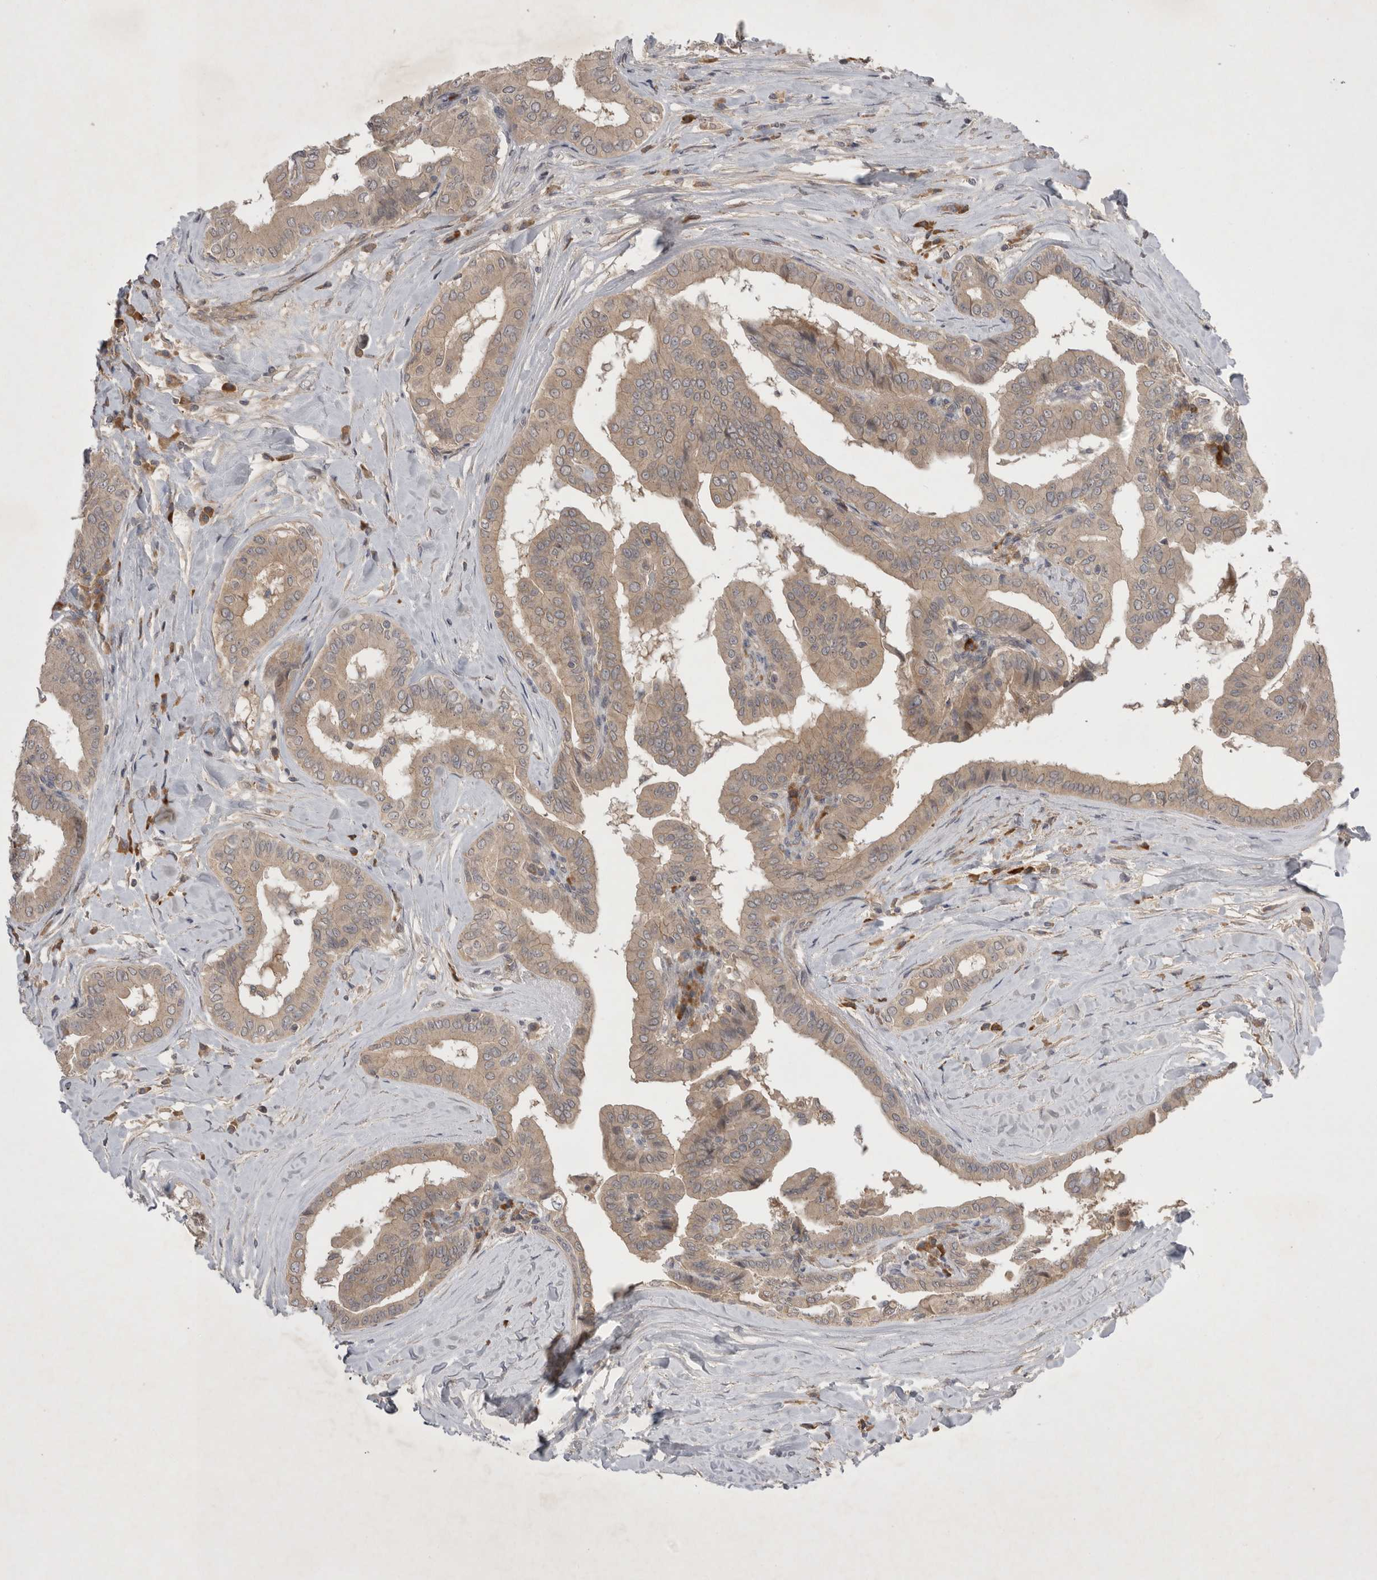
{"staining": {"intensity": "weak", "quantity": ">75%", "location": "cytoplasmic/membranous"}, "tissue": "thyroid cancer", "cell_type": "Tumor cells", "image_type": "cancer", "snomed": [{"axis": "morphology", "description": "Papillary adenocarcinoma, NOS"}, {"axis": "topography", "description": "Thyroid gland"}], "caption": "IHC (DAB) staining of thyroid papillary adenocarcinoma demonstrates weak cytoplasmic/membranous protein positivity in approximately >75% of tumor cells.", "gene": "NRCAM", "patient": {"sex": "male", "age": 33}}